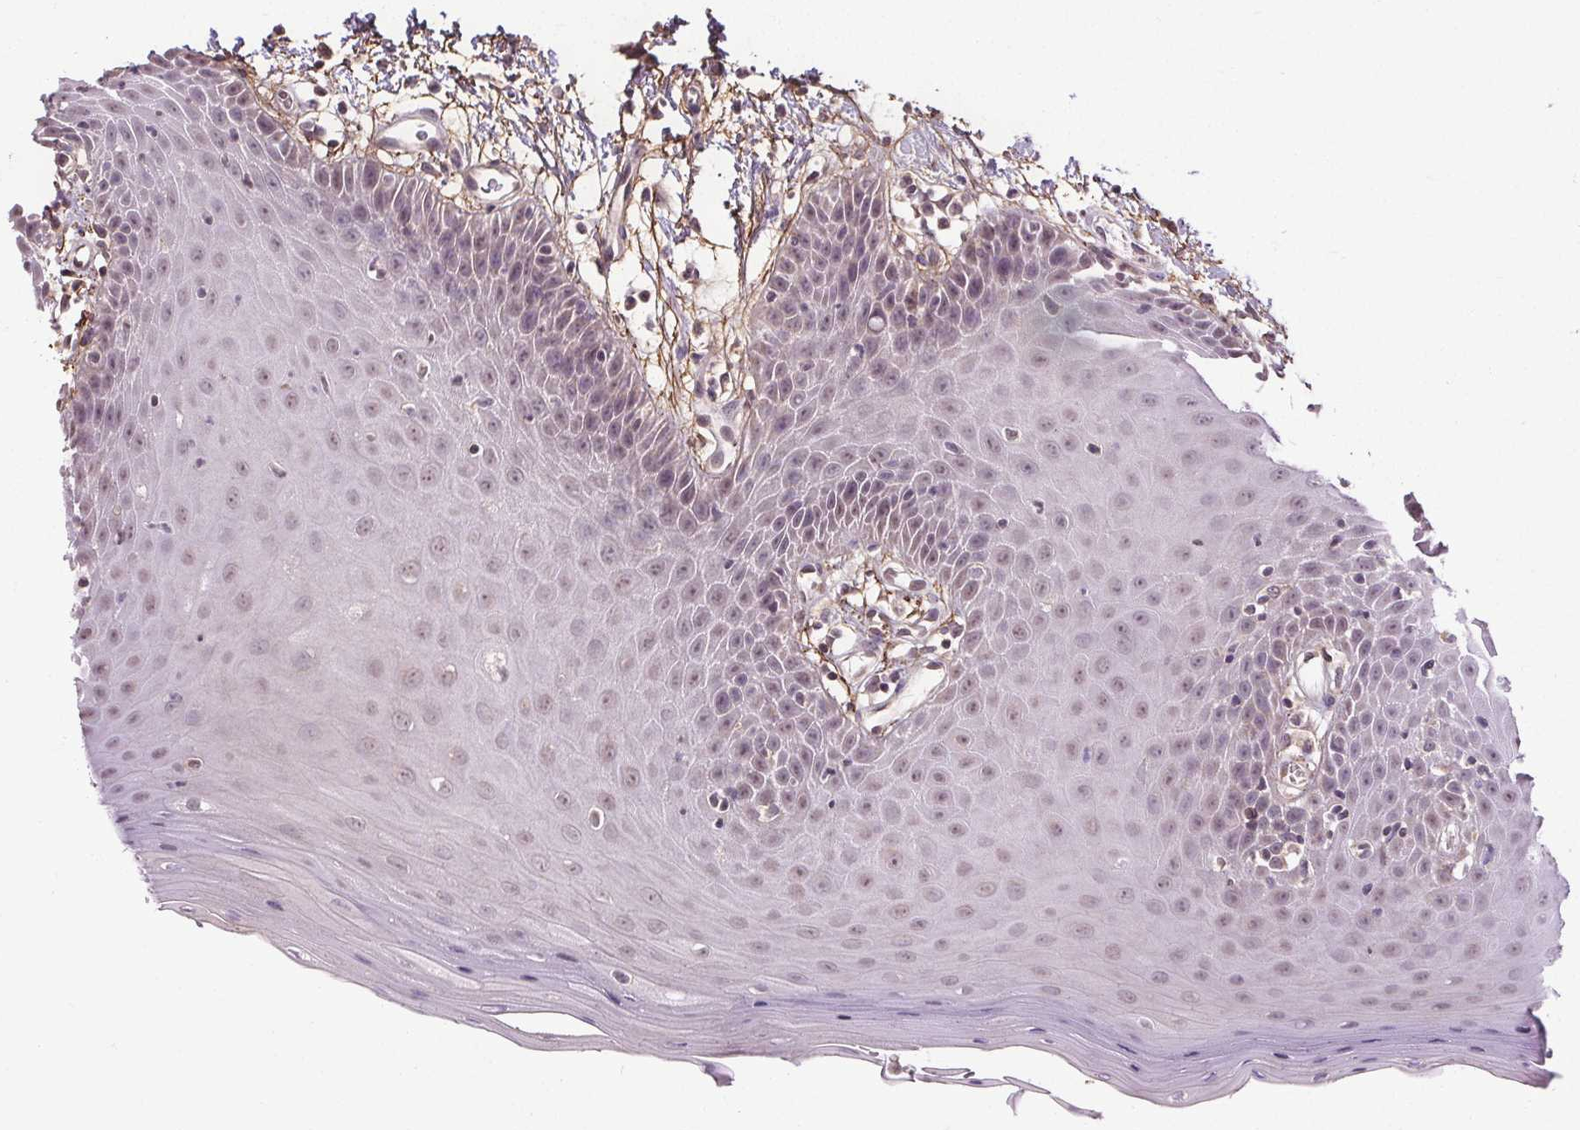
{"staining": {"intensity": "weak", "quantity": "25%-75%", "location": "nuclear"}, "tissue": "oral mucosa", "cell_type": "Squamous epithelial cells", "image_type": "normal", "snomed": [{"axis": "morphology", "description": "Normal tissue, NOS"}, {"axis": "topography", "description": "Oral tissue"}, {"axis": "topography", "description": "Tounge, NOS"}], "caption": "Unremarkable oral mucosa was stained to show a protein in brown. There is low levels of weak nuclear staining in about 25%-75% of squamous epithelial cells.", "gene": "KIAA0232", "patient": {"sex": "female", "age": 59}}